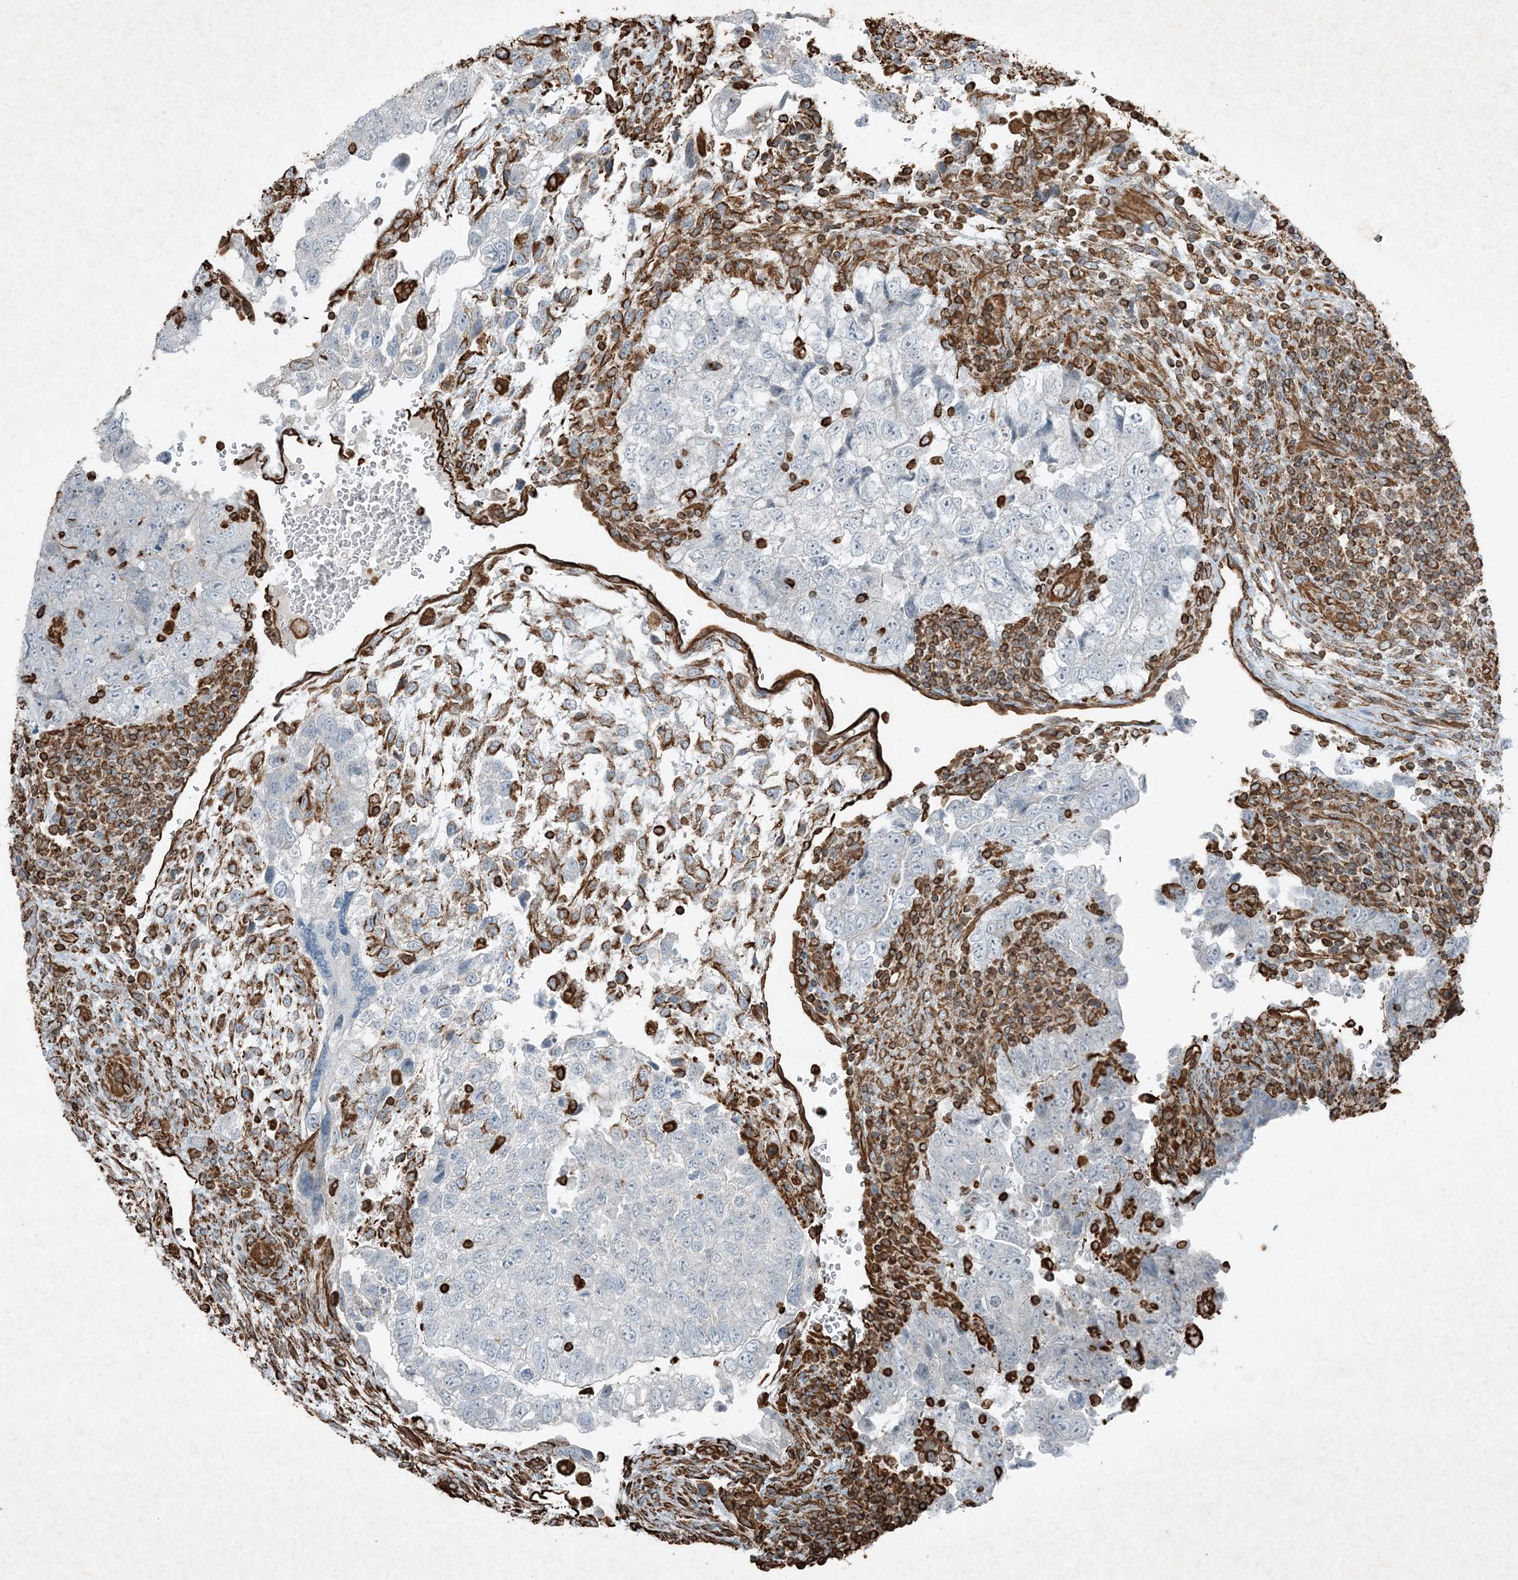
{"staining": {"intensity": "negative", "quantity": "none", "location": "none"}, "tissue": "testis cancer", "cell_type": "Tumor cells", "image_type": "cancer", "snomed": [{"axis": "morphology", "description": "Carcinoma, Embryonal, NOS"}, {"axis": "topography", "description": "Testis"}], "caption": "IHC of human embryonal carcinoma (testis) exhibits no positivity in tumor cells.", "gene": "RYK", "patient": {"sex": "male", "age": 37}}